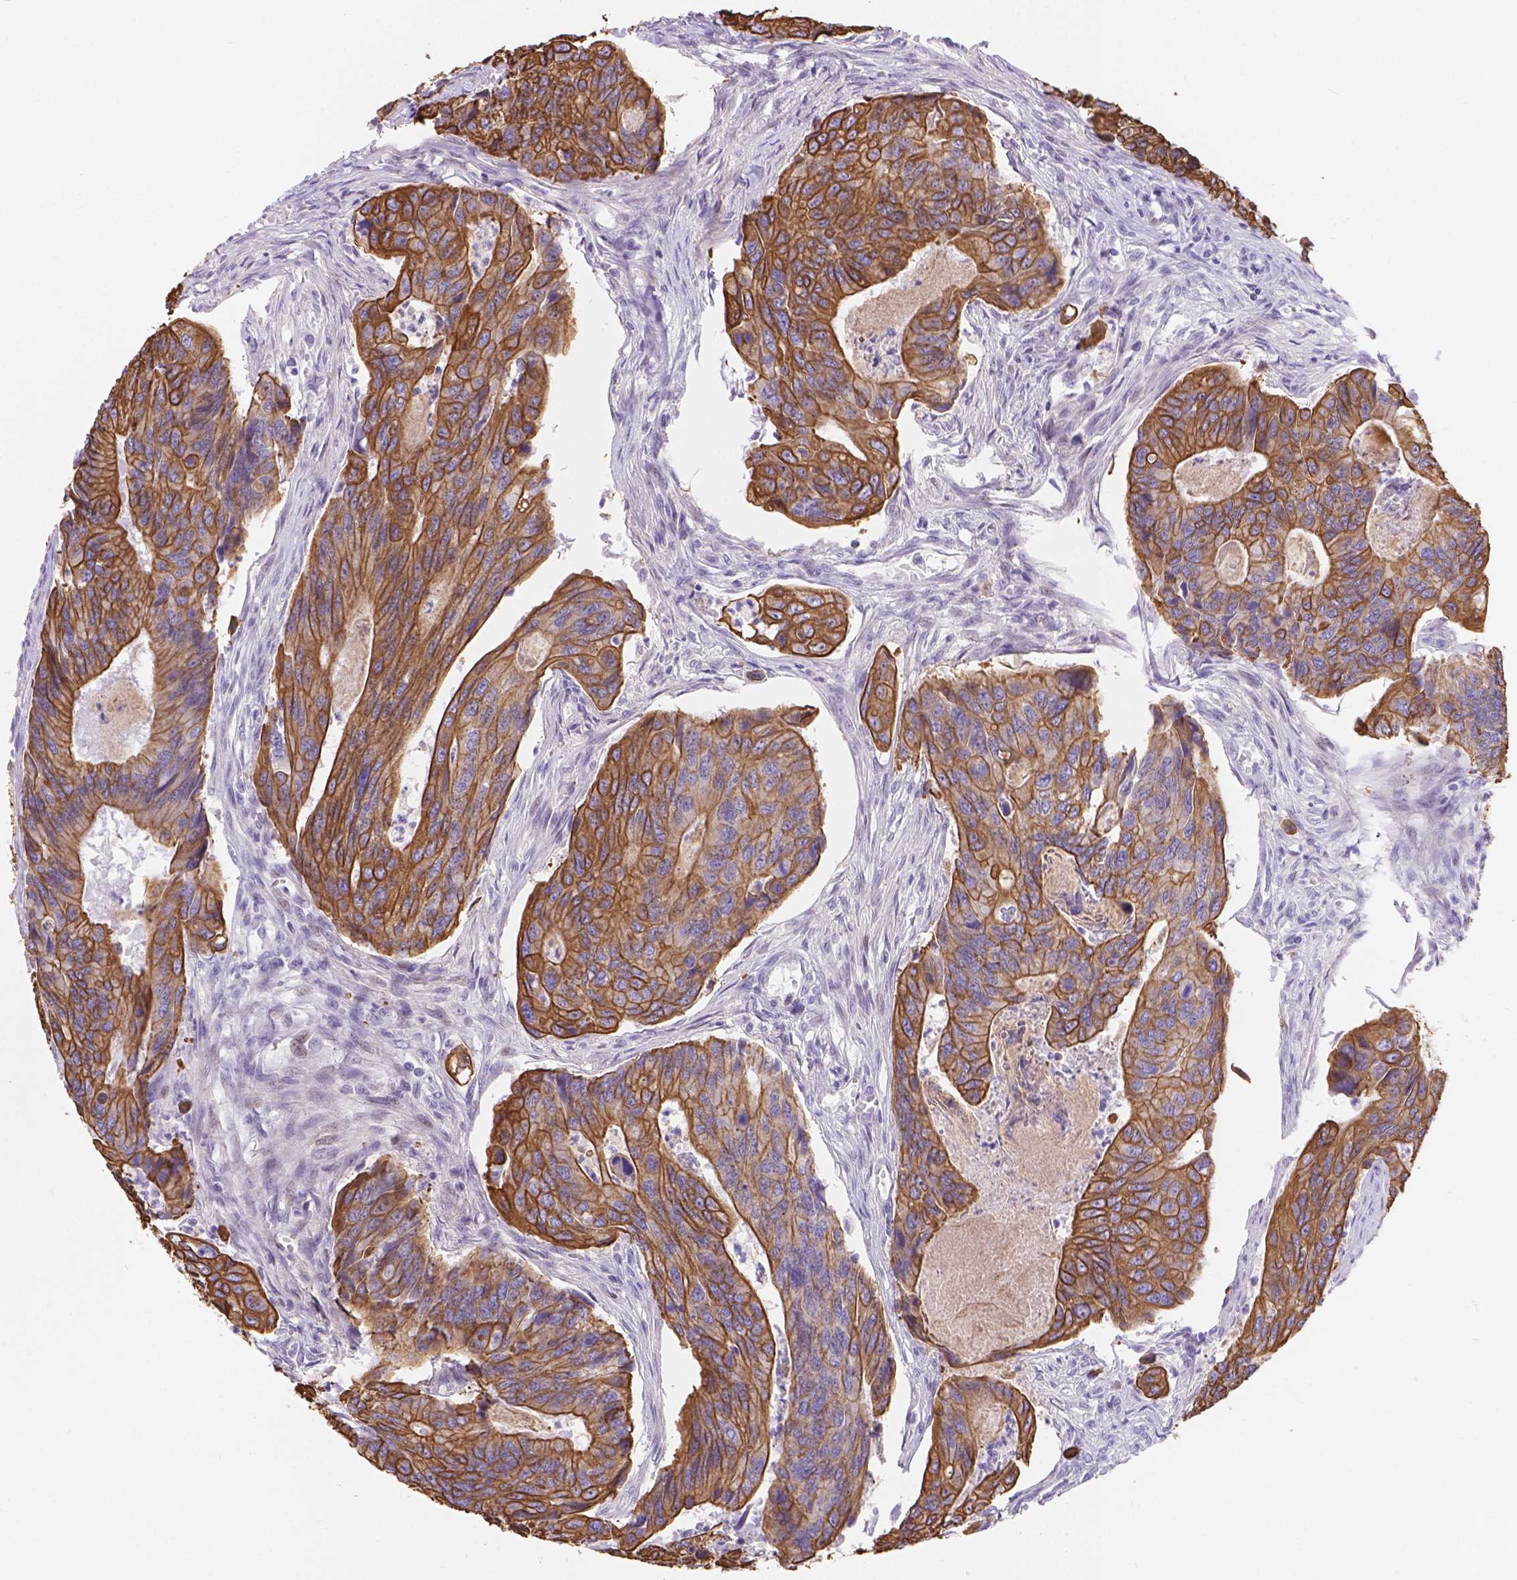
{"staining": {"intensity": "strong", "quantity": ">75%", "location": "cytoplasmic/membranous"}, "tissue": "colorectal cancer", "cell_type": "Tumor cells", "image_type": "cancer", "snomed": [{"axis": "morphology", "description": "Adenocarcinoma, NOS"}, {"axis": "topography", "description": "Colon"}], "caption": "Adenocarcinoma (colorectal) was stained to show a protein in brown. There is high levels of strong cytoplasmic/membranous staining in about >75% of tumor cells.", "gene": "DMWD", "patient": {"sex": "female", "age": 67}}